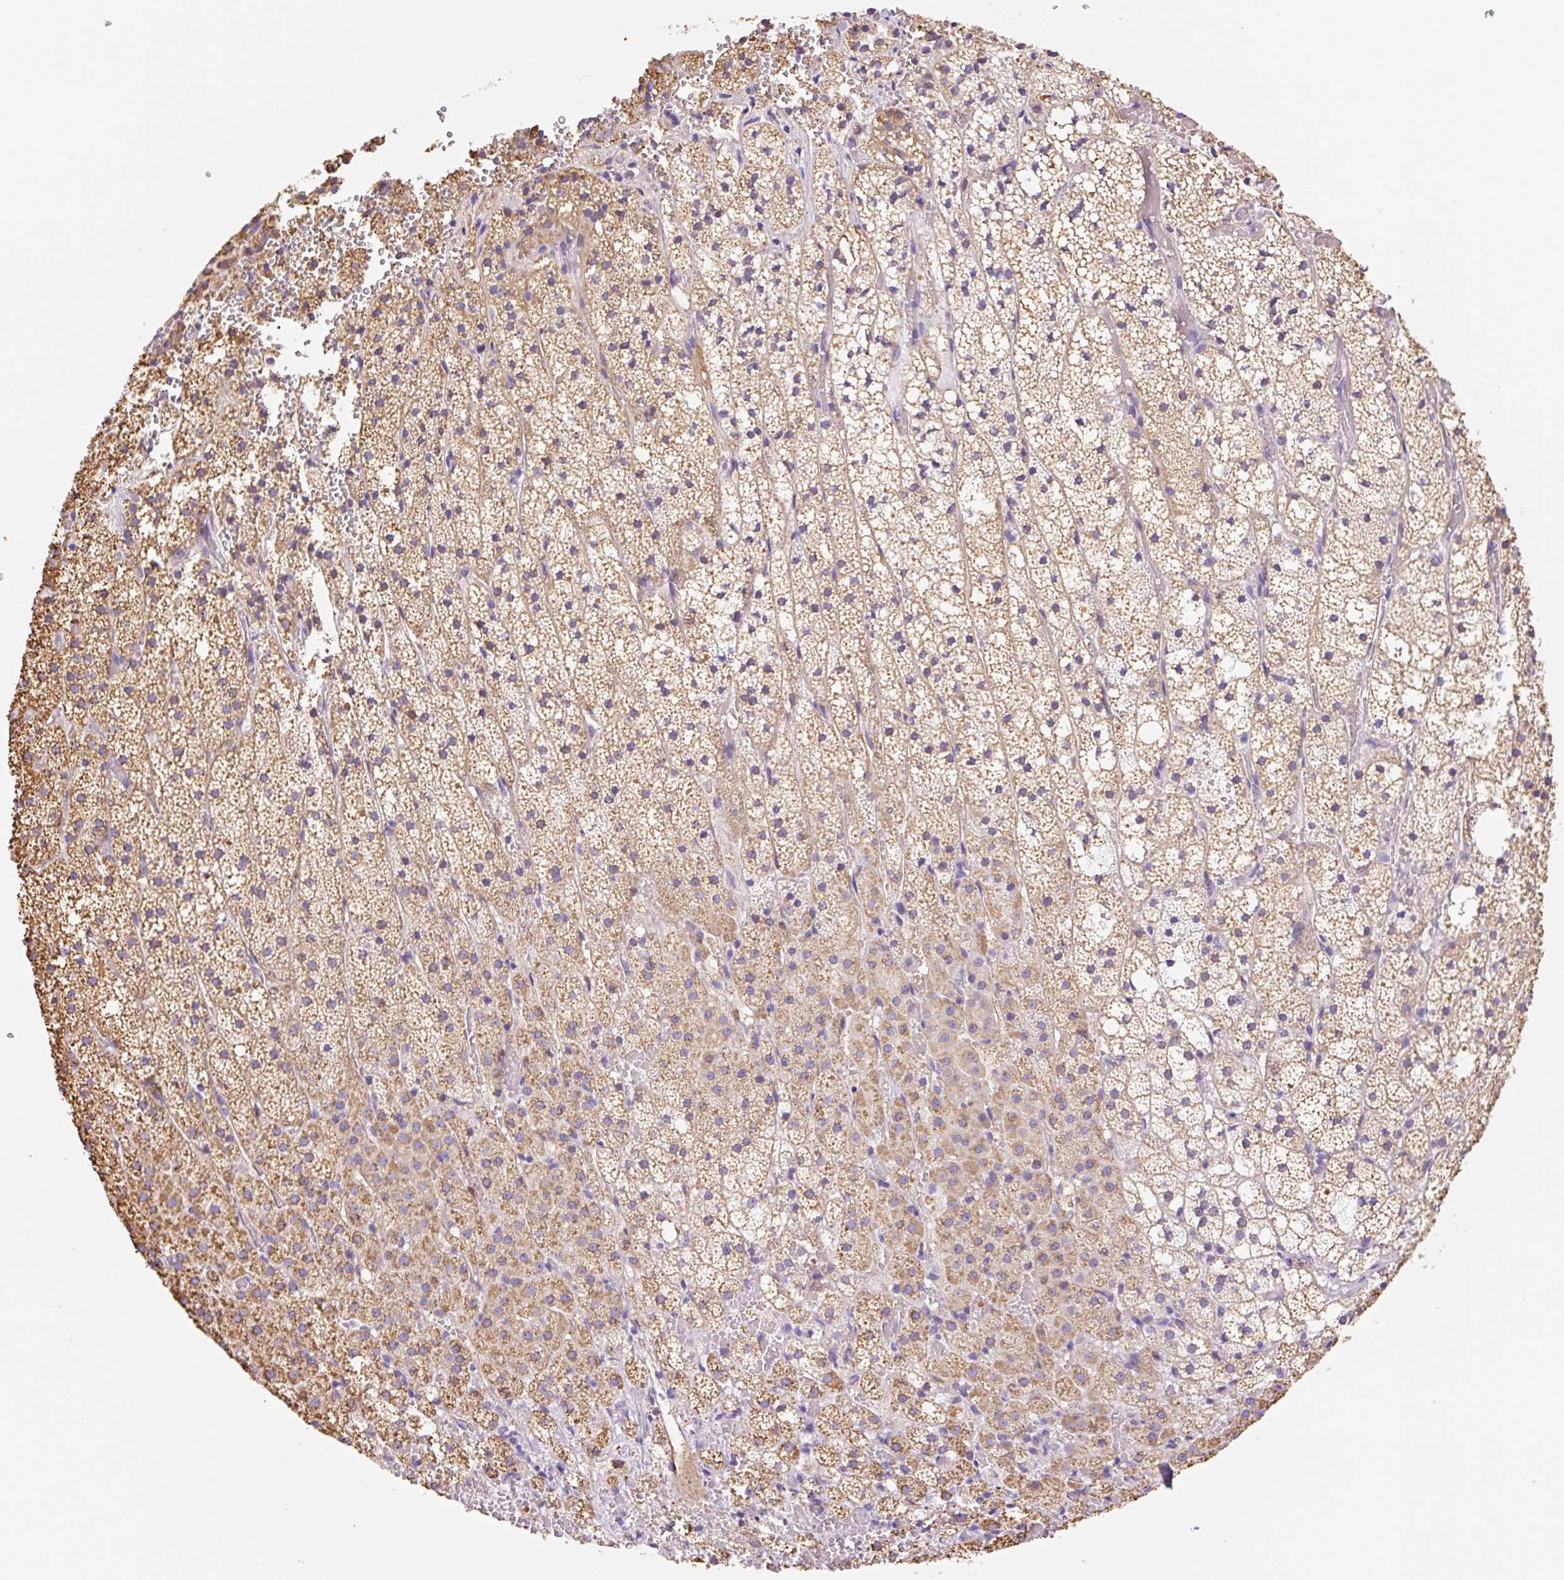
{"staining": {"intensity": "moderate", "quantity": ">75%", "location": "cytoplasmic/membranous"}, "tissue": "adrenal gland", "cell_type": "Glandular cells", "image_type": "normal", "snomed": [{"axis": "morphology", "description": "Normal tissue, NOS"}, {"axis": "topography", "description": "Adrenal gland"}], "caption": "Adrenal gland stained with DAB immunohistochemistry (IHC) reveals medium levels of moderate cytoplasmic/membranous expression in approximately >75% of glandular cells.", "gene": "ESAM", "patient": {"sex": "male", "age": 53}}